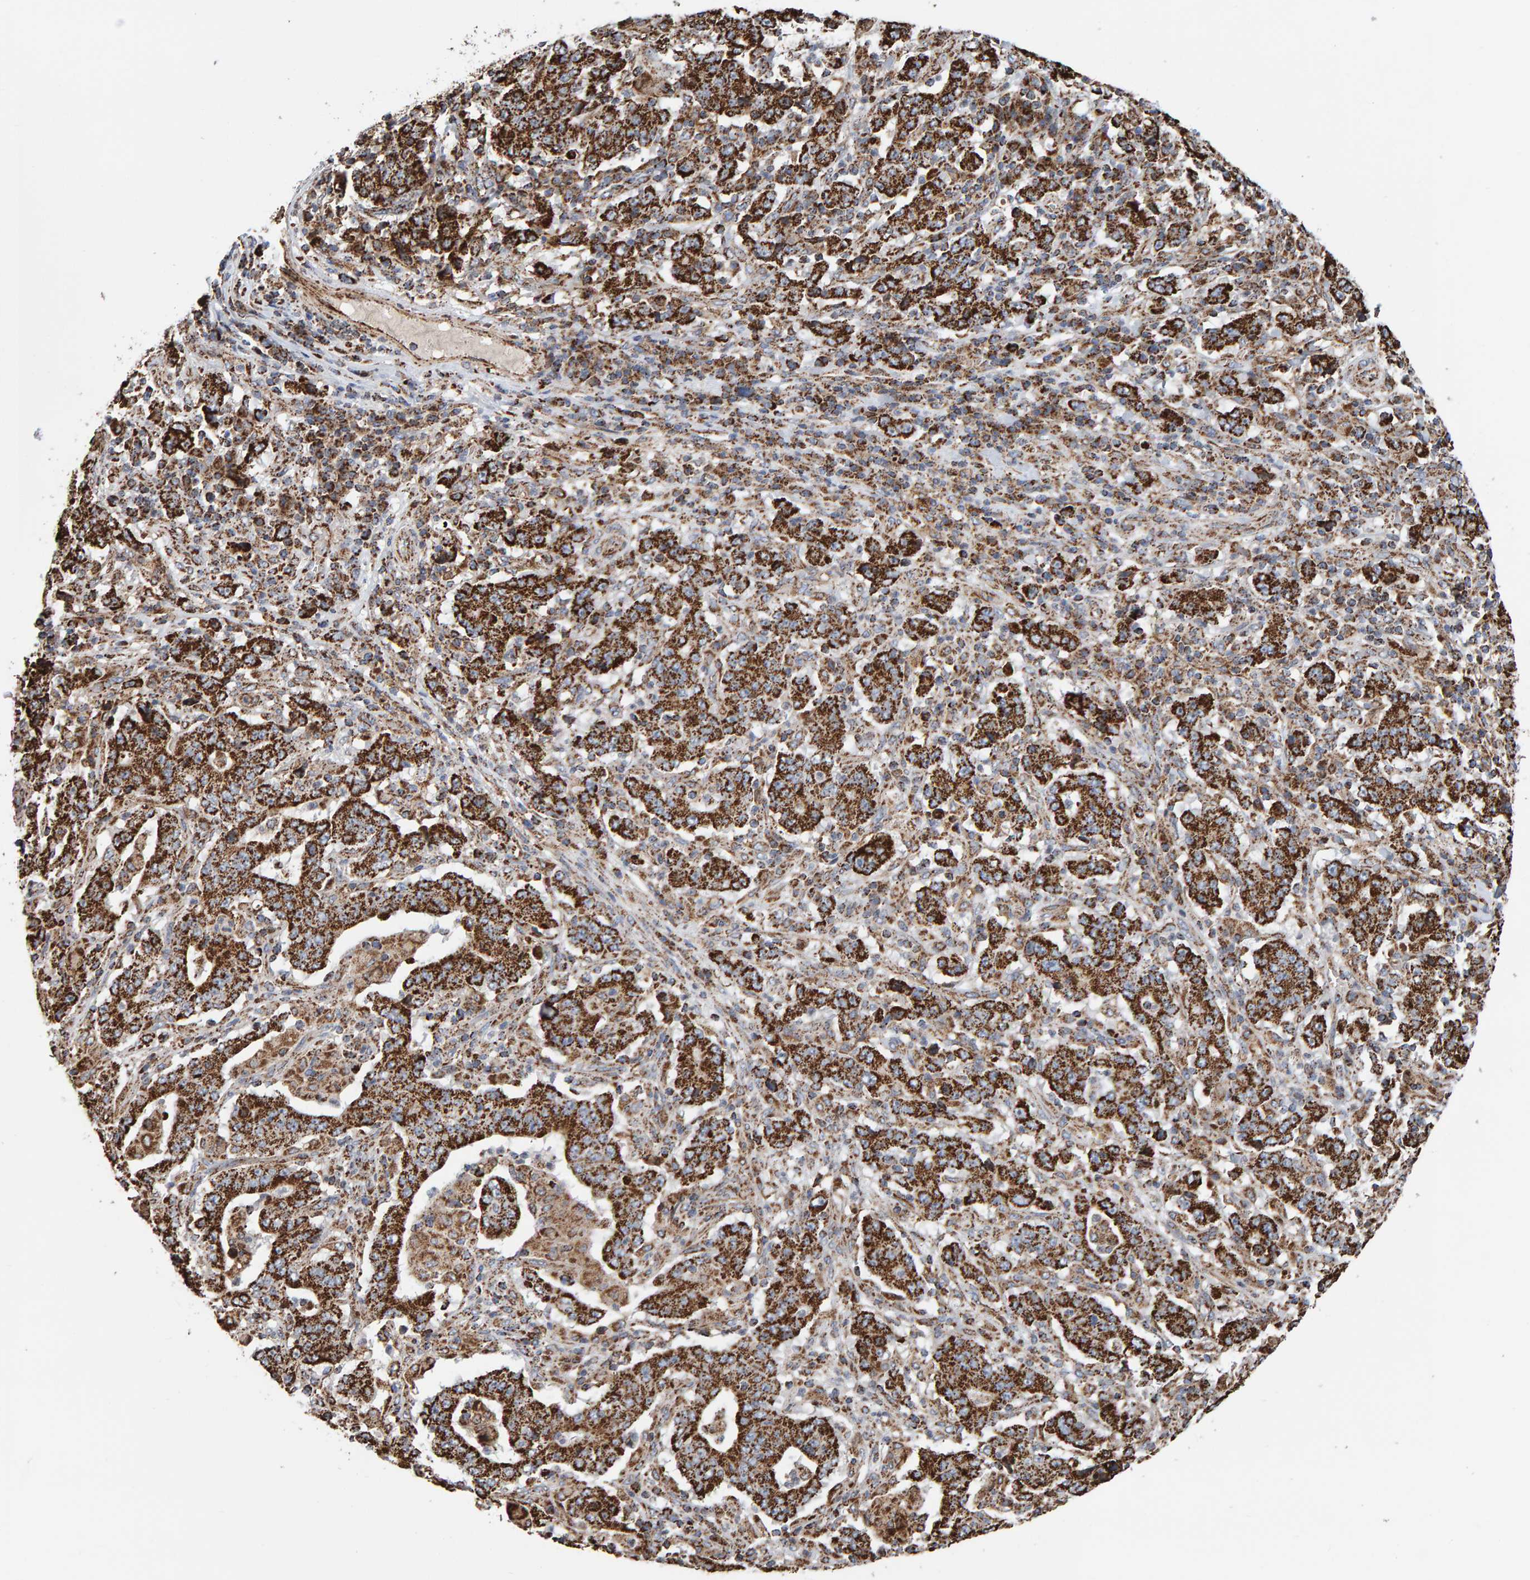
{"staining": {"intensity": "strong", "quantity": ">75%", "location": "cytoplasmic/membranous"}, "tissue": "stomach cancer", "cell_type": "Tumor cells", "image_type": "cancer", "snomed": [{"axis": "morphology", "description": "Normal tissue, NOS"}, {"axis": "morphology", "description": "Adenocarcinoma, NOS"}, {"axis": "topography", "description": "Stomach, upper"}, {"axis": "topography", "description": "Stomach"}], "caption": "Immunohistochemistry (IHC) image of neoplastic tissue: human stomach cancer stained using IHC shows high levels of strong protein expression localized specifically in the cytoplasmic/membranous of tumor cells, appearing as a cytoplasmic/membranous brown color.", "gene": "MRPL45", "patient": {"sex": "male", "age": 59}}